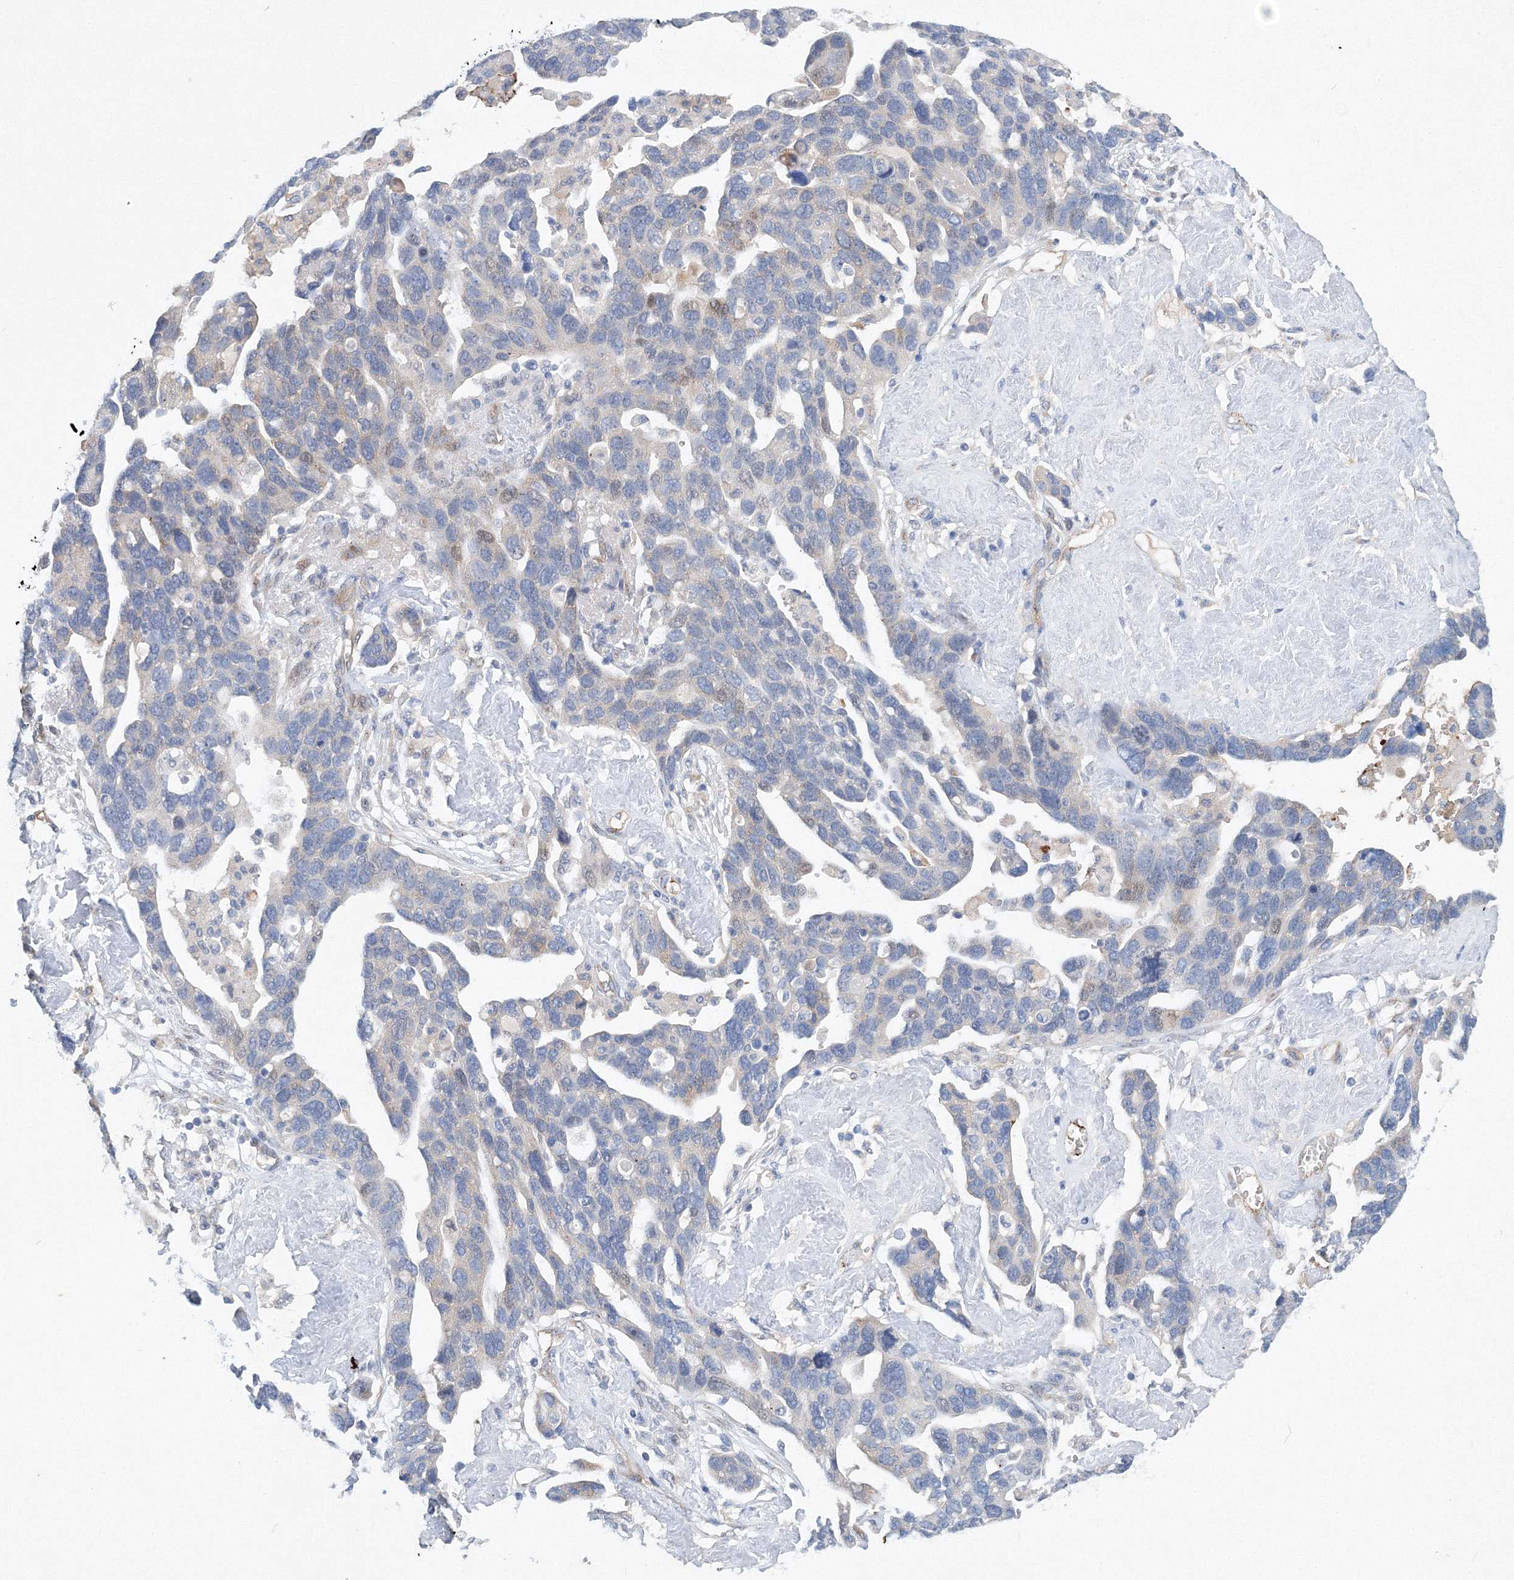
{"staining": {"intensity": "negative", "quantity": "none", "location": "none"}, "tissue": "ovarian cancer", "cell_type": "Tumor cells", "image_type": "cancer", "snomed": [{"axis": "morphology", "description": "Cystadenocarcinoma, serous, NOS"}, {"axis": "topography", "description": "Ovary"}], "caption": "An immunohistochemistry histopathology image of ovarian serous cystadenocarcinoma is shown. There is no staining in tumor cells of ovarian serous cystadenocarcinoma.", "gene": "TANC1", "patient": {"sex": "female", "age": 54}}